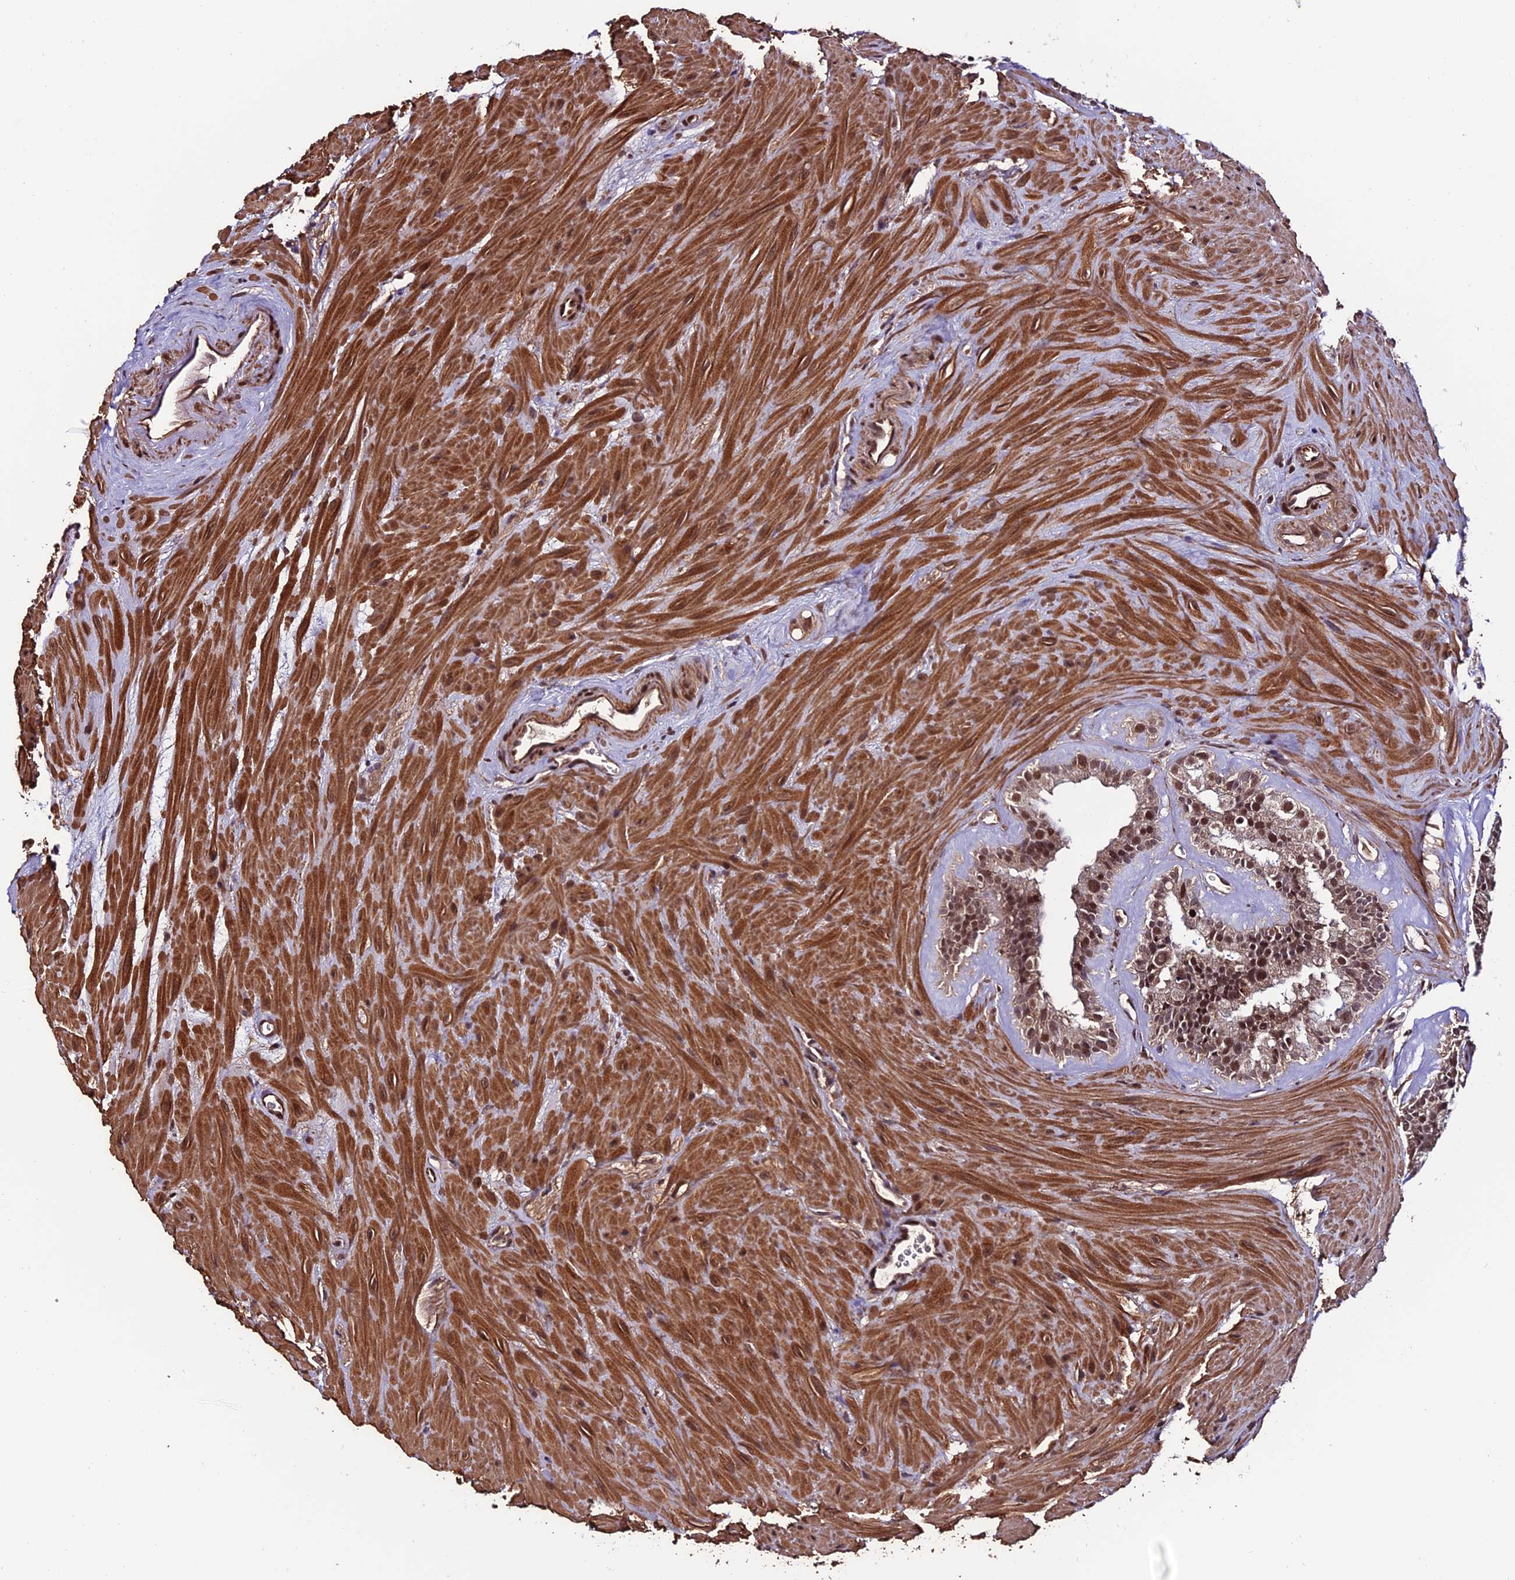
{"staining": {"intensity": "moderate", "quantity": ">75%", "location": "nuclear"}, "tissue": "seminal vesicle", "cell_type": "Glandular cells", "image_type": "normal", "snomed": [{"axis": "morphology", "description": "Normal tissue, NOS"}, {"axis": "topography", "description": "Prostate"}, {"axis": "topography", "description": "Seminal veicle"}], "caption": "Immunohistochemical staining of normal human seminal vesicle demonstrates moderate nuclear protein expression in about >75% of glandular cells.", "gene": "CABIN1", "patient": {"sex": "male", "age": 59}}